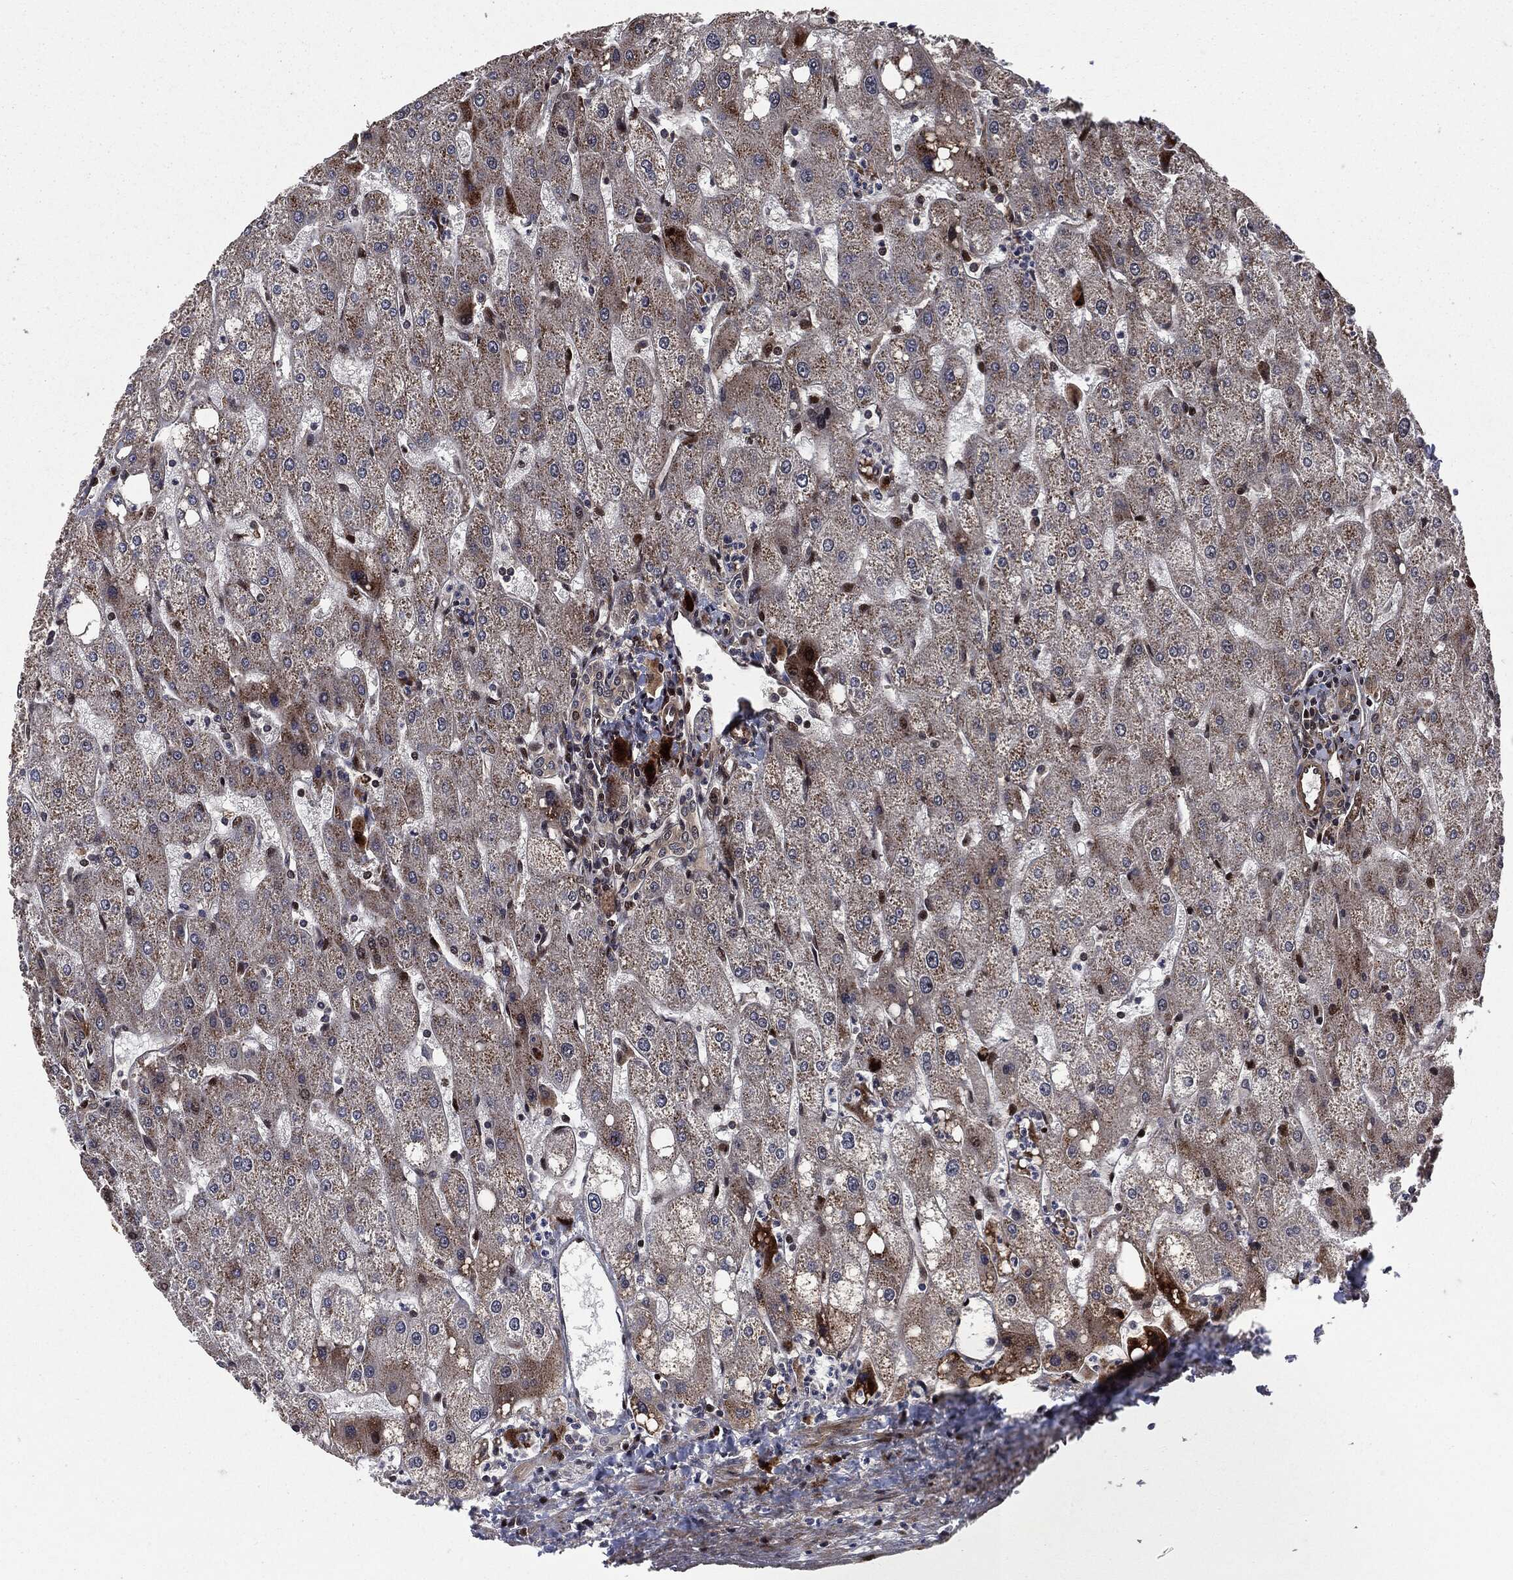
{"staining": {"intensity": "weak", "quantity": ">75%", "location": "cytoplasmic/membranous"}, "tissue": "liver", "cell_type": "Cholangiocytes", "image_type": "normal", "snomed": [{"axis": "morphology", "description": "Normal tissue, NOS"}, {"axis": "topography", "description": "Liver"}], "caption": "A brown stain shows weak cytoplasmic/membranous staining of a protein in cholangiocytes of unremarkable liver.", "gene": "SMAD4", "patient": {"sex": "male", "age": 67}}